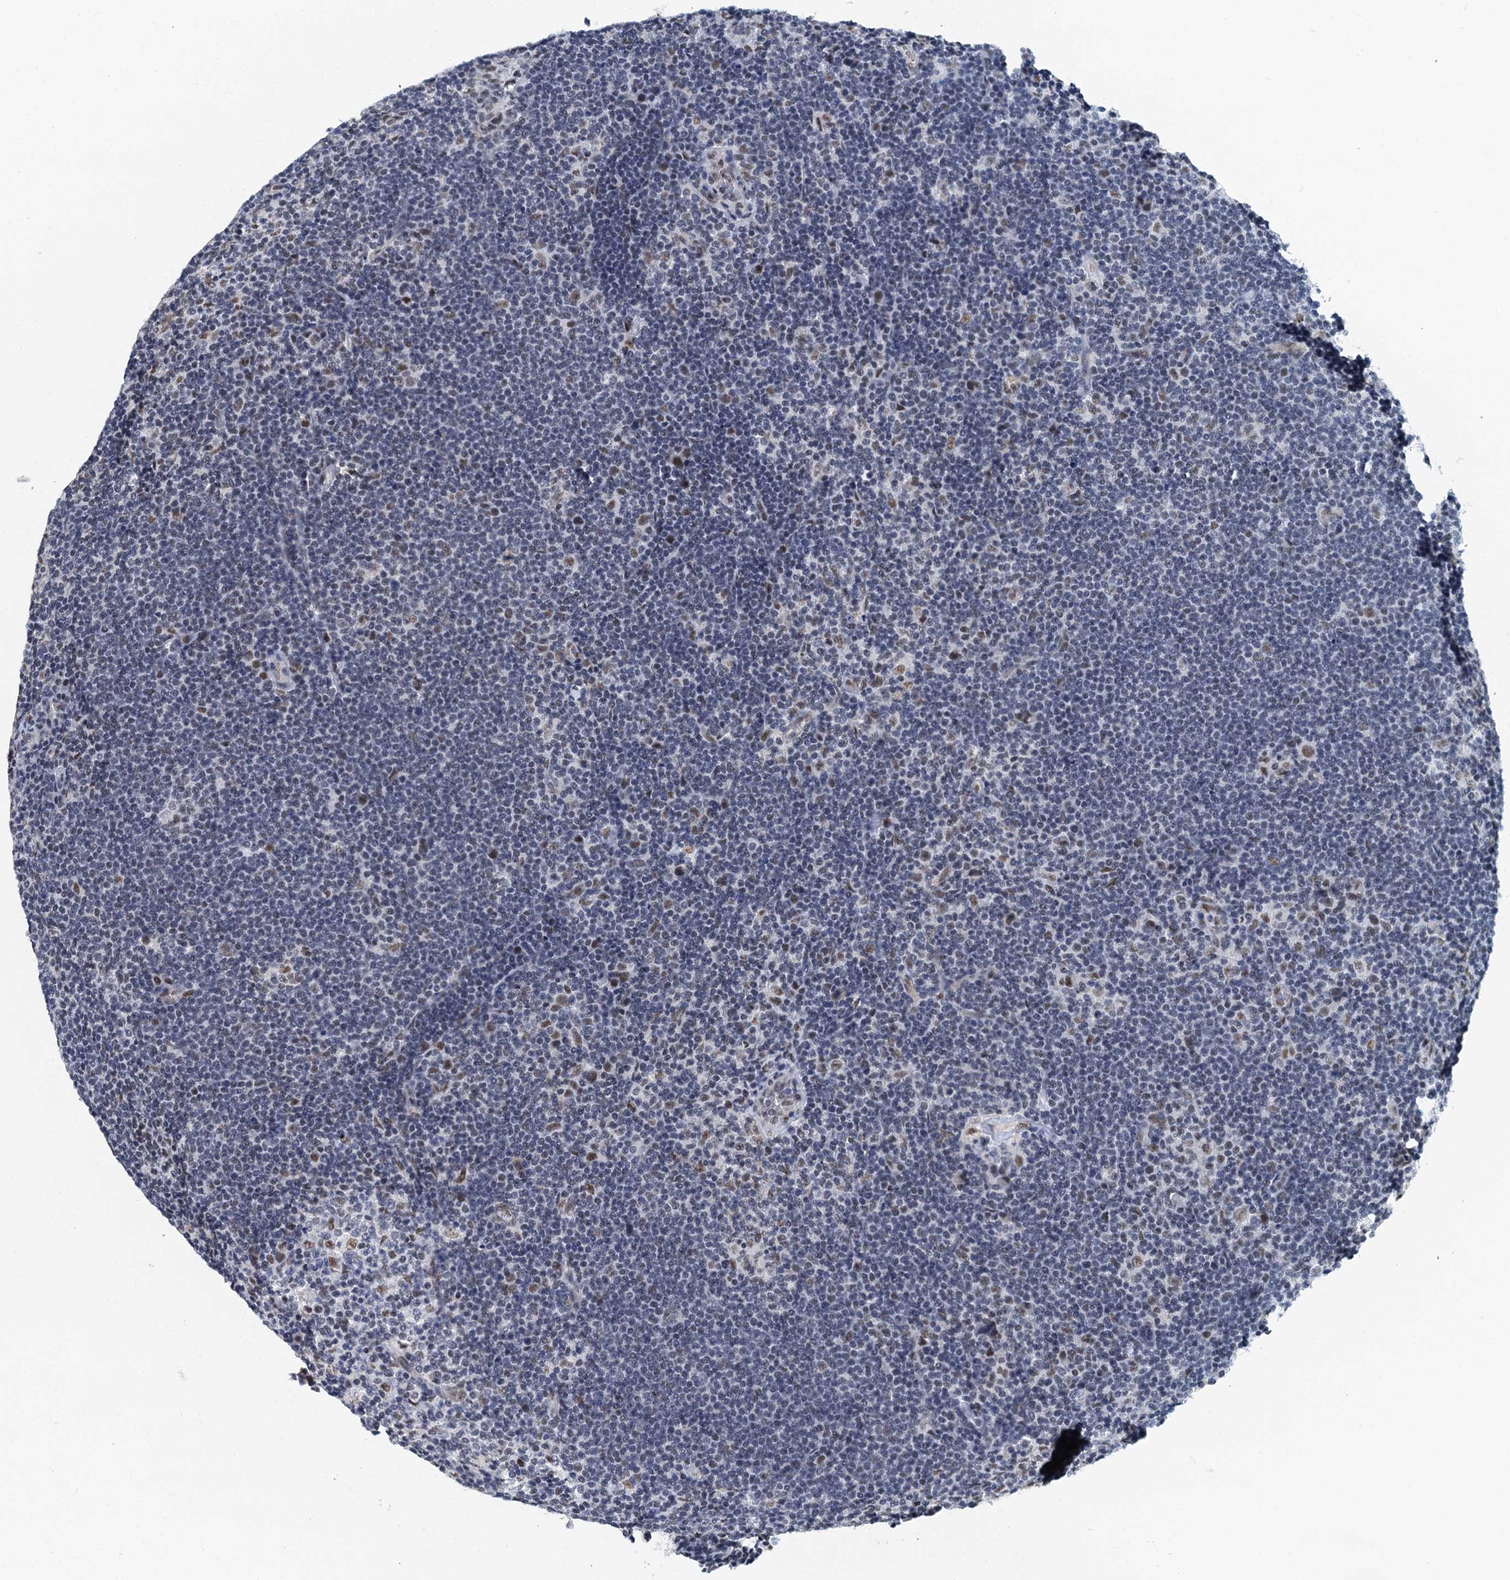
{"staining": {"intensity": "moderate", "quantity": ">75%", "location": "nuclear"}, "tissue": "lymphoma", "cell_type": "Tumor cells", "image_type": "cancer", "snomed": [{"axis": "morphology", "description": "Hodgkin's disease, NOS"}, {"axis": "topography", "description": "Lymph node"}], "caption": "Immunohistochemistry (IHC) (DAB) staining of human Hodgkin's disease reveals moderate nuclear protein positivity in approximately >75% of tumor cells.", "gene": "GADL1", "patient": {"sex": "female", "age": 57}}